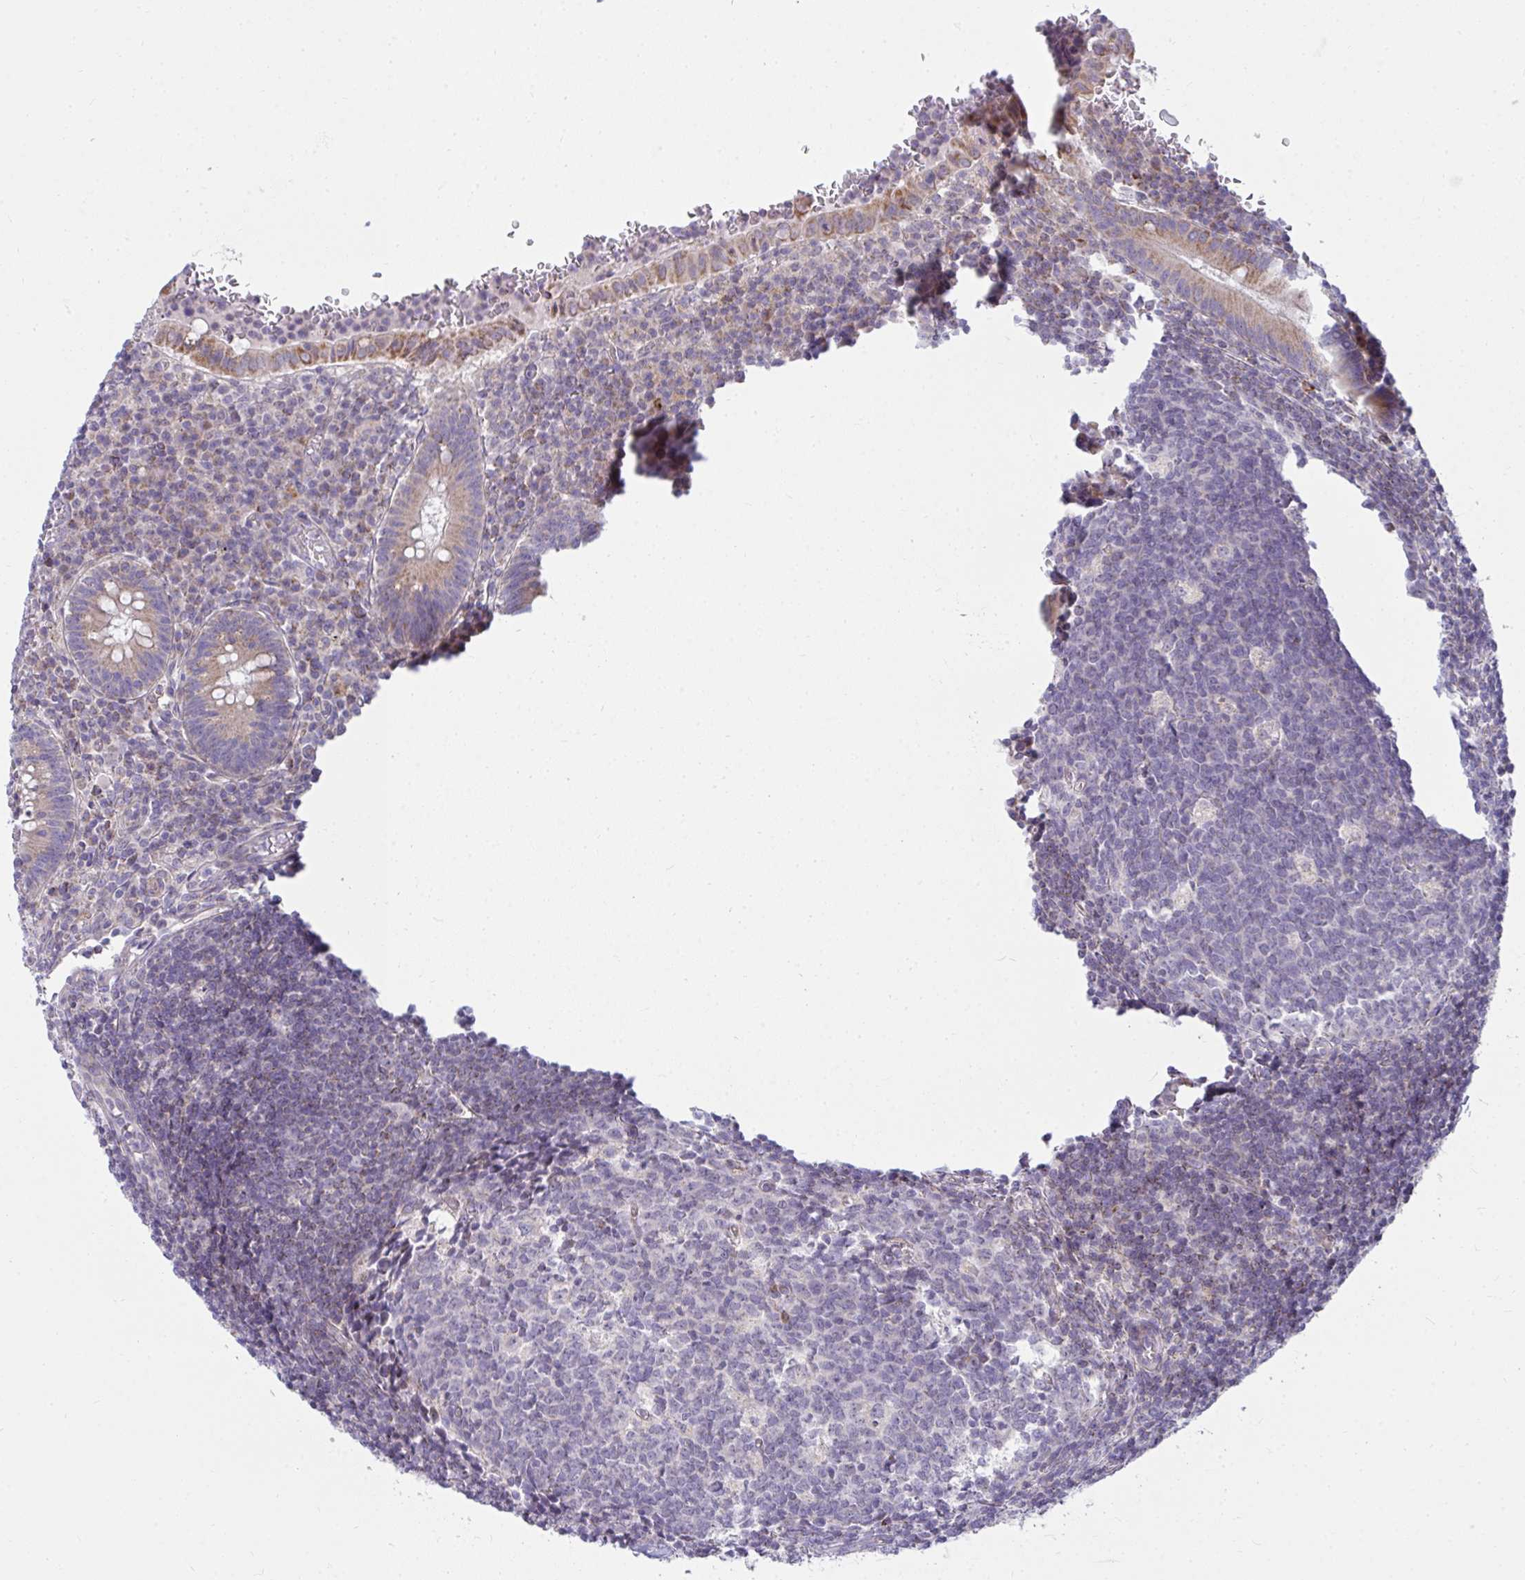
{"staining": {"intensity": "strong", "quantity": ">75%", "location": "cytoplasmic/membranous"}, "tissue": "appendix", "cell_type": "Glandular cells", "image_type": "normal", "snomed": [{"axis": "morphology", "description": "Normal tissue, NOS"}, {"axis": "topography", "description": "Appendix"}], "caption": "The micrograph shows immunohistochemical staining of unremarkable appendix. There is strong cytoplasmic/membranous positivity is identified in about >75% of glandular cells.", "gene": "SRRM4", "patient": {"sex": "male", "age": 18}}